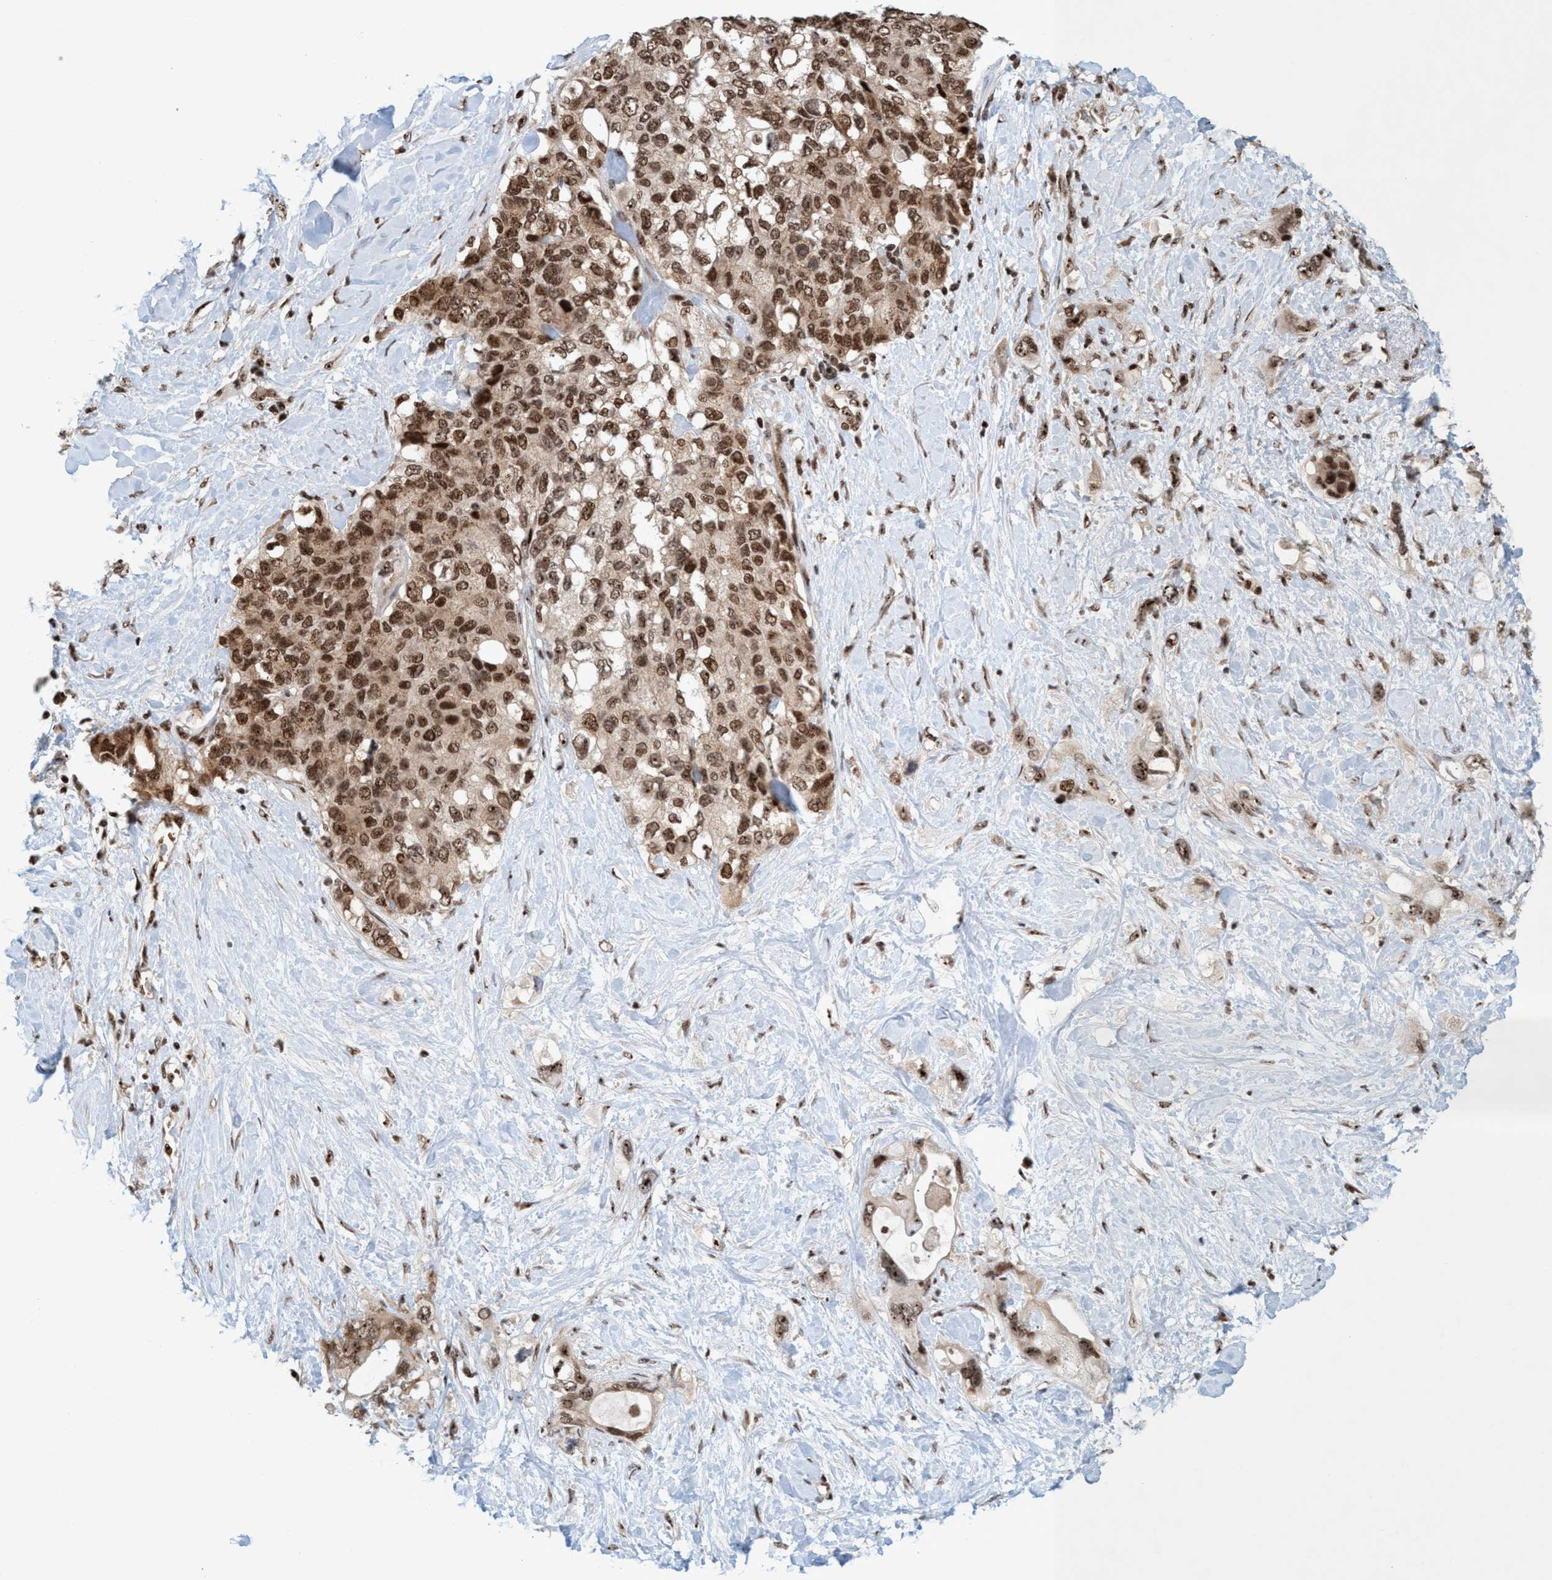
{"staining": {"intensity": "strong", "quantity": ">75%", "location": "nuclear"}, "tissue": "pancreatic cancer", "cell_type": "Tumor cells", "image_type": "cancer", "snomed": [{"axis": "morphology", "description": "Adenocarcinoma, NOS"}, {"axis": "topography", "description": "Pancreas"}], "caption": "Pancreatic adenocarcinoma stained with immunohistochemistry demonstrates strong nuclear positivity in about >75% of tumor cells.", "gene": "SMCR8", "patient": {"sex": "female", "age": 56}}